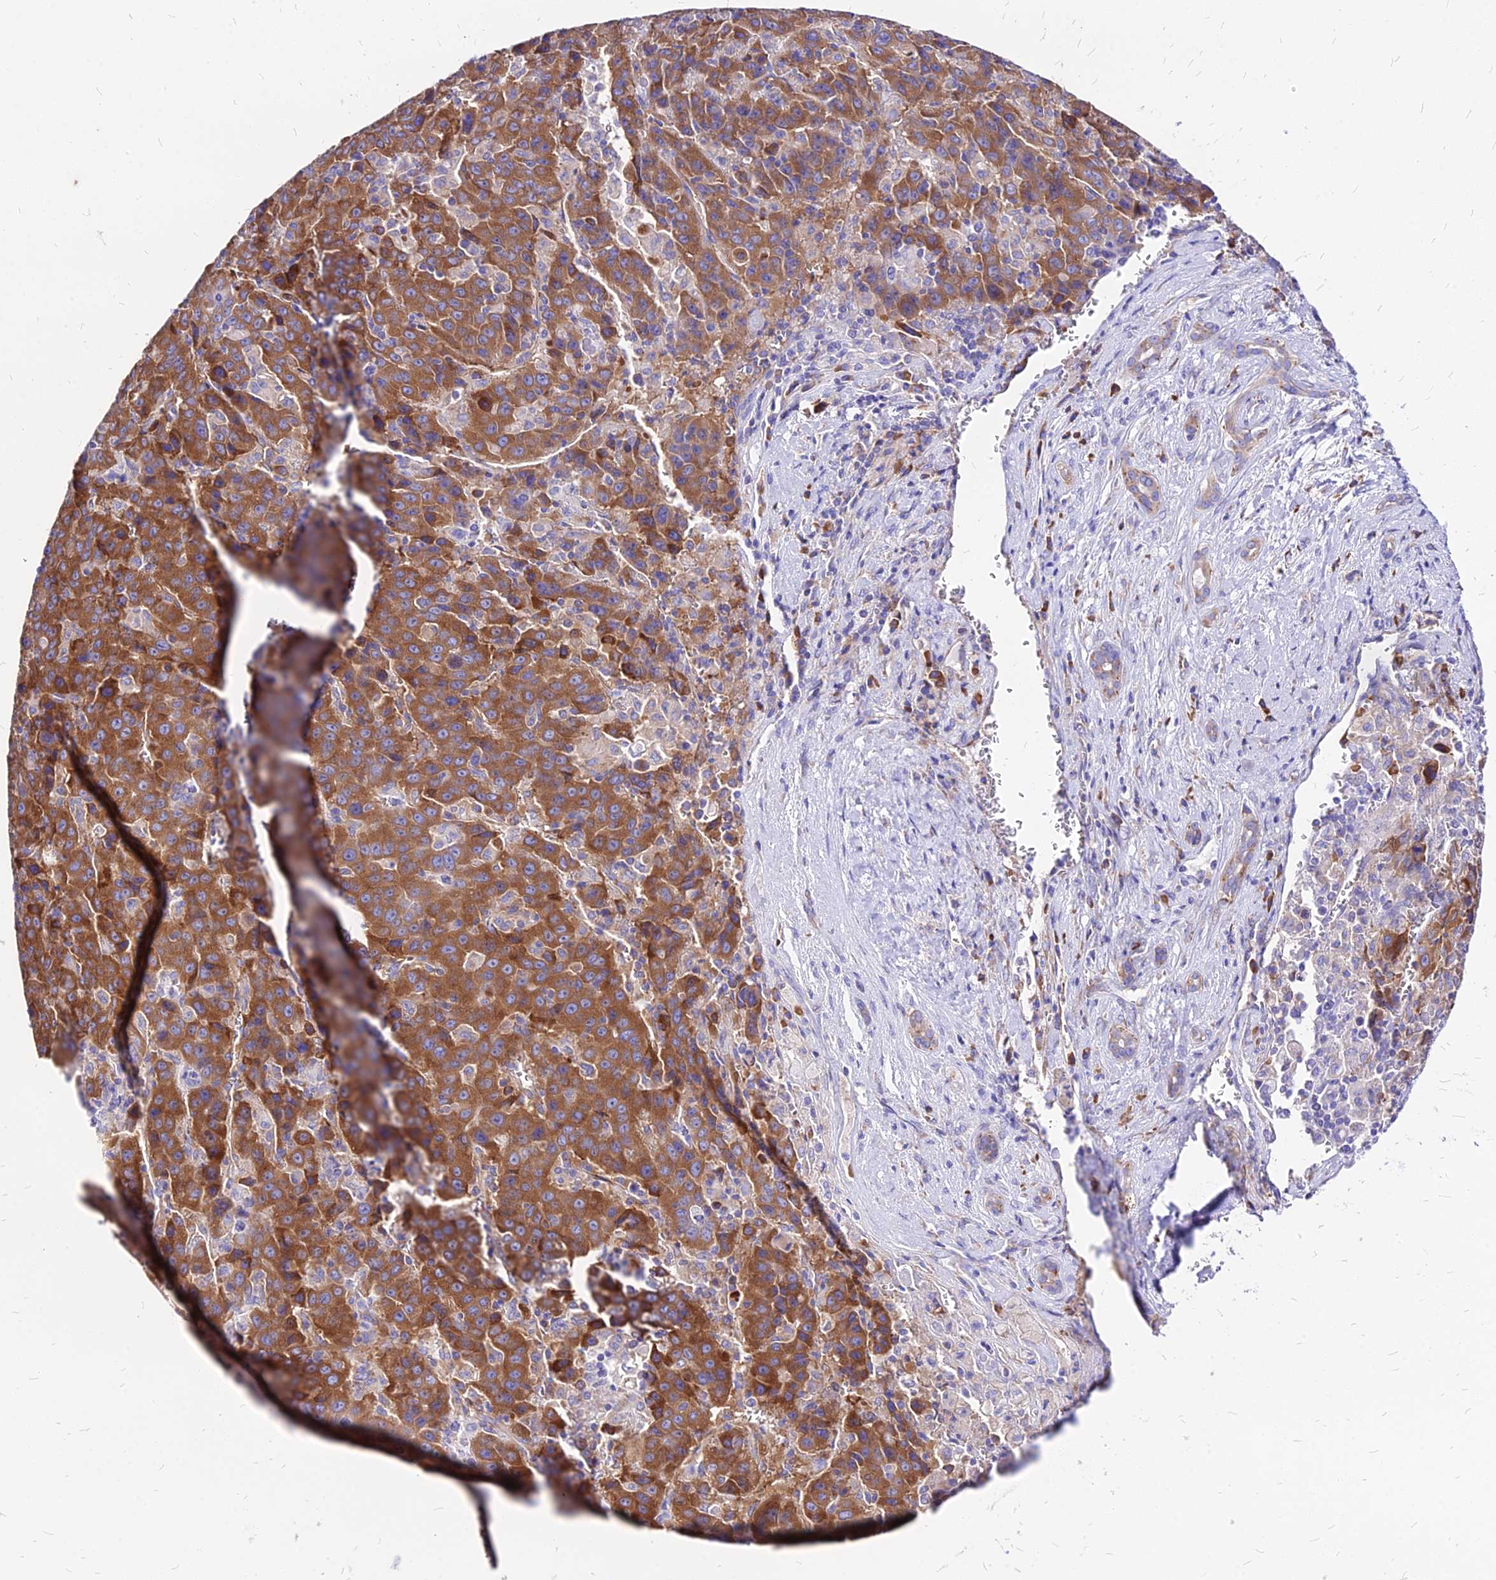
{"staining": {"intensity": "strong", "quantity": ">75%", "location": "cytoplasmic/membranous"}, "tissue": "liver cancer", "cell_type": "Tumor cells", "image_type": "cancer", "snomed": [{"axis": "morphology", "description": "Carcinoma, Hepatocellular, NOS"}, {"axis": "topography", "description": "Liver"}], "caption": "Immunohistochemistry image of neoplastic tissue: human liver cancer stained using immunohistochemistry demonstrates high levels of strong protein expression localized specifically in the cytoplasmic/membranous of tumor cells, appearing as a cytoplasmic/membranous brown color.", "gene": "RPL19", "patient": {"sex": "female", "age": 53}}